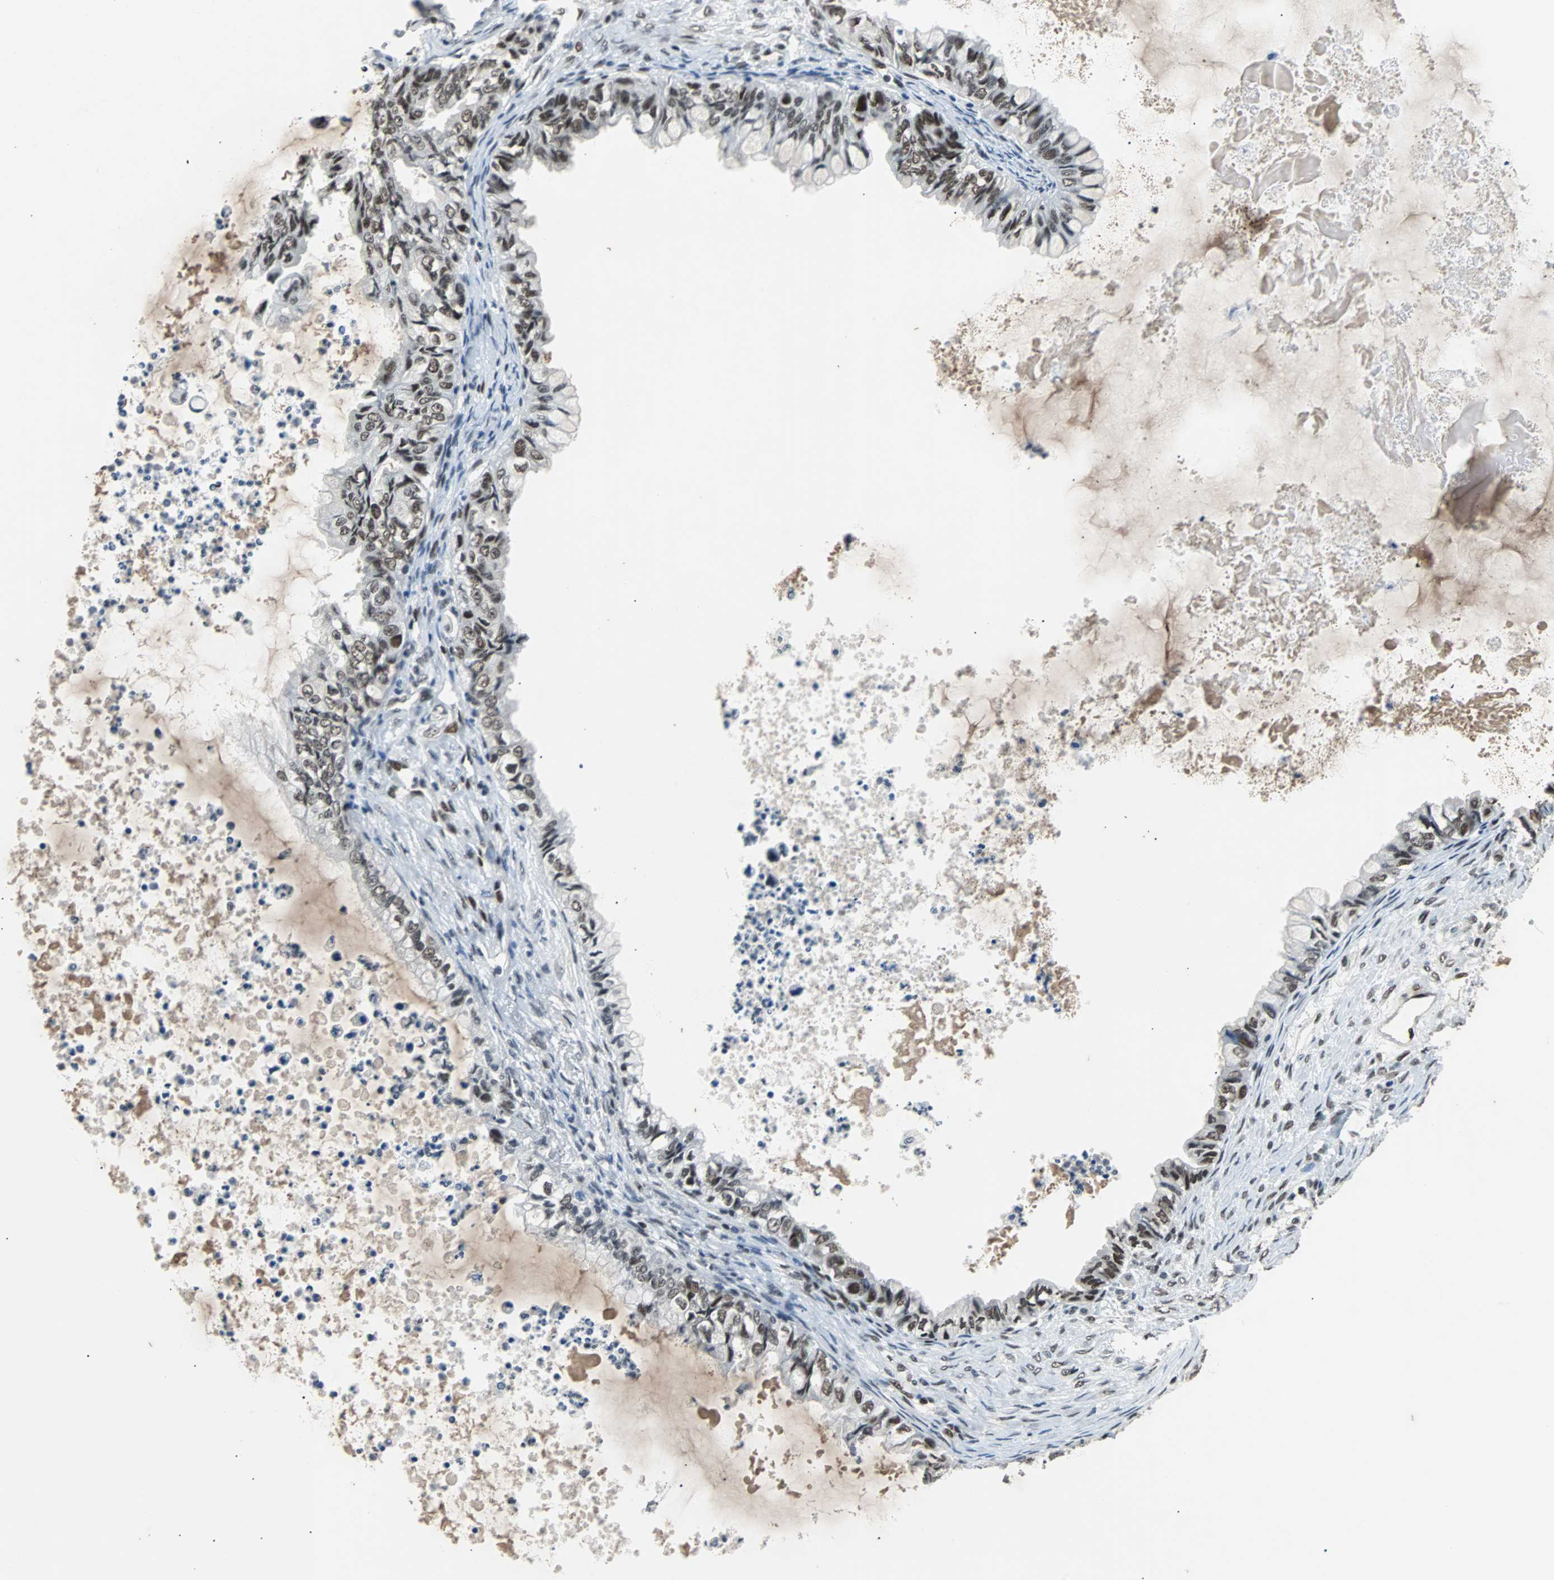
{"staining": {"intensity": "moderate", "quantity": ">75%", "location": "nuclear"}, "tissue": "ovarian cancer", "cell_type": "Tumor cells", "image_type": "cancer", "snomed": [{"axis": "morphology", "description": "Cystadenocarcinoma, mucinous, NOS"}, {"axis": "topography", "description": "Ovary"}], "caption": "This is an image of immunohistochemistry staining of ovarian mucinous cystadenocarcinoma, which shows moderate staining in the nuclear of tumor cells.", "gene": "GATAD2A", "patient": {"sex": "female", "age": 80}}